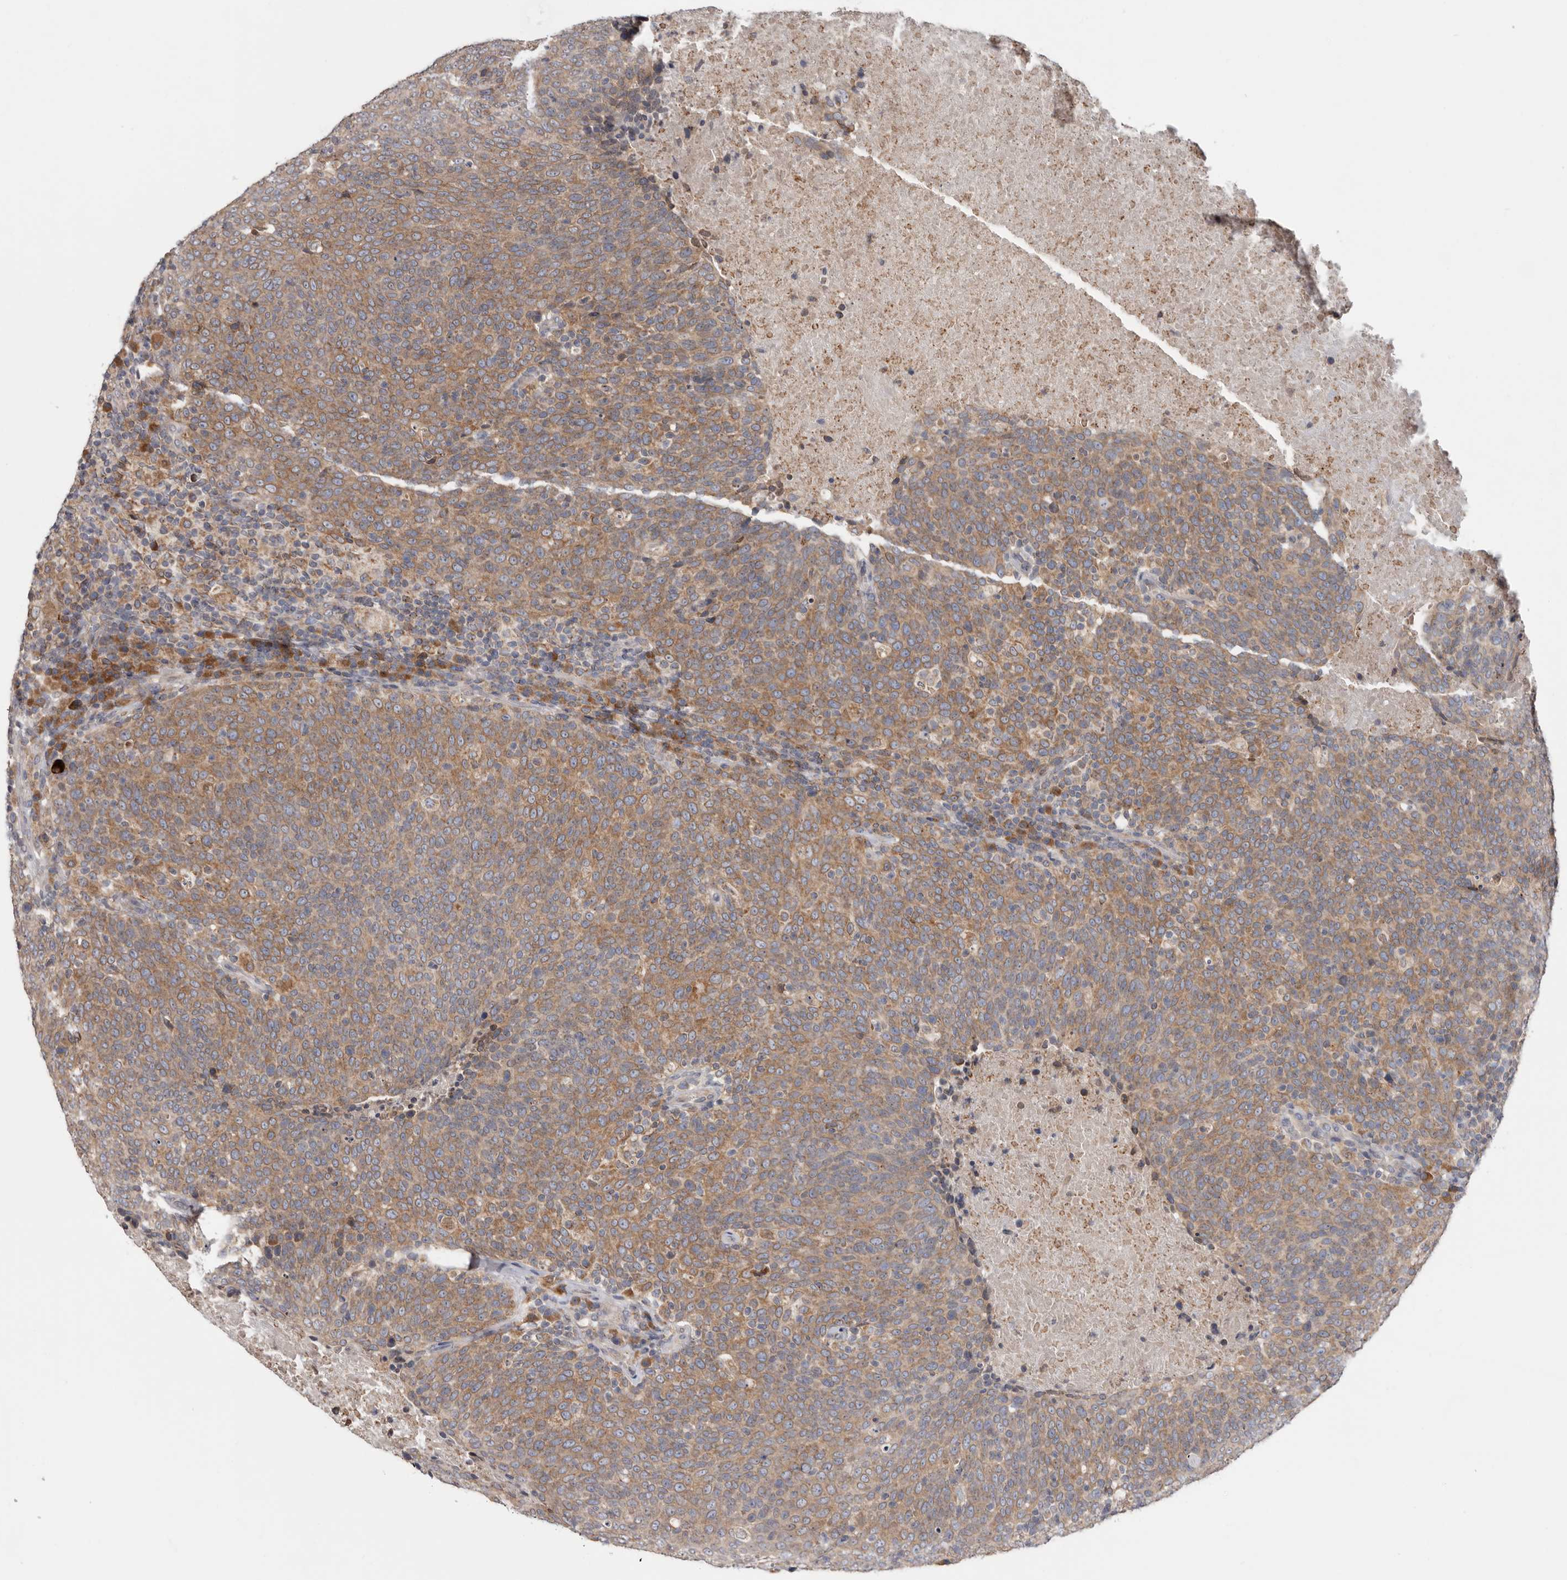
{"staining": {"intensity": "moderate", "quantity": ">75%", "location": "cytoplasmic/membranous"}, "tissue": "head and neck cancer", "cell_type": "Tumor cells", "image_type": "cancer", "snomed": [{"axis": "morphology", "description": "Squamous cell carcinoma, NOS"}, {"axis": "morphology", "description": "Squamous cell carcinoma, metastatic, NOS"}, {"axis": "topography", "description": "Lymph node"}, {"axis": "topography", "description": "Head-Neck"}], "caption": "This is a micrograph of immunohistochemistry (IHC) staining of head and neck metastatic squamous cell carcinoma, which shows moderate expression in the cytoplasmic/membranous of tumor cells.", "gene": "TMUB1", "patient": {"sex": "male", "age": 62}}